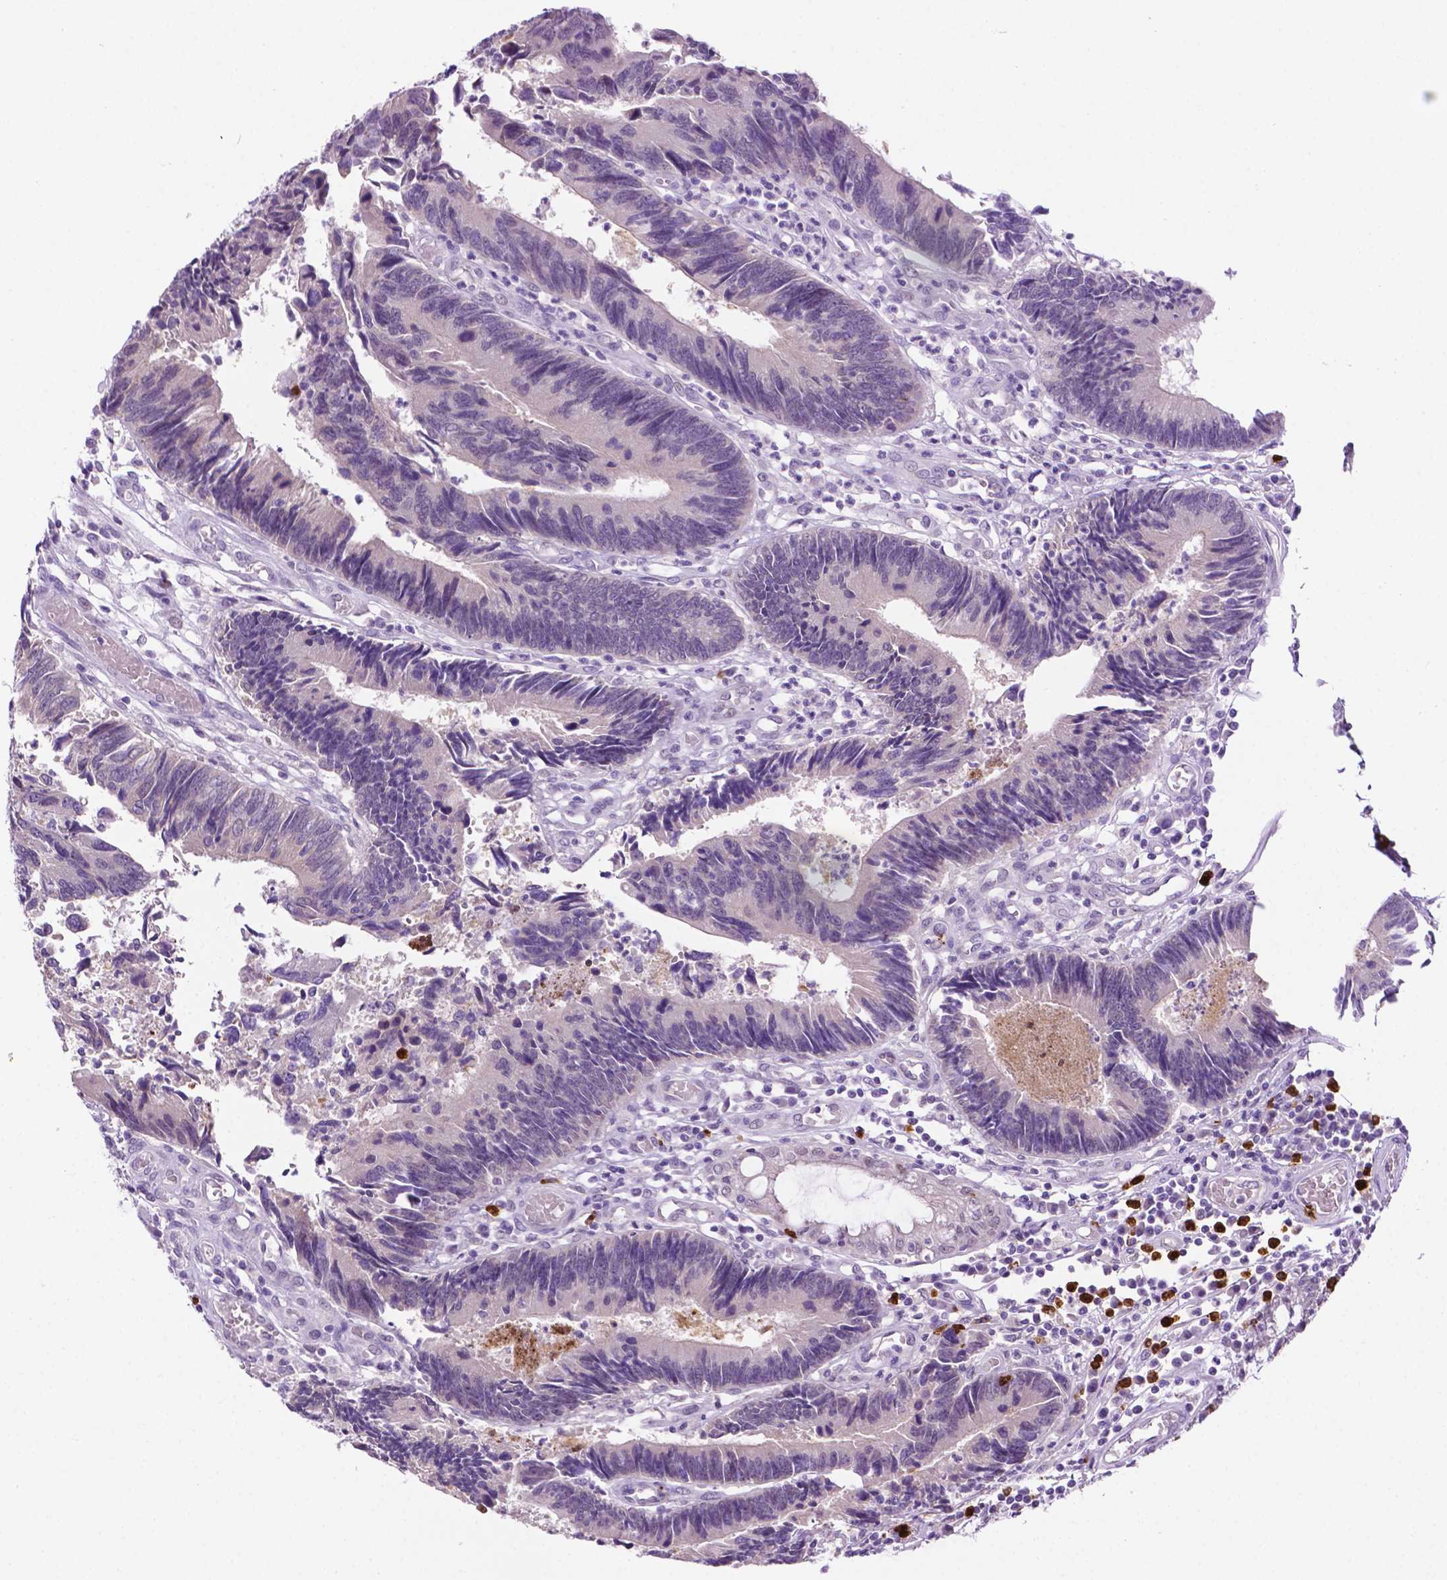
{"staining": {"intensity": "negative", "quantity": "none", "location": "none"}, "tissue": "colorectal cancer", "cell_type": "Tumor cells", "image_type": "cancer", "snomed": [{"axis": "morphology", "description": "Adenocarcinoma, NOS"}, {"axis": "topography", "description": "Colon"}], "caption": "Immunohistochemical staining of colorectal cancer demonstrates no significant staining in tumor cells.", "gene": "MMP27", "patient": {"sex": "female", "age": 67}}